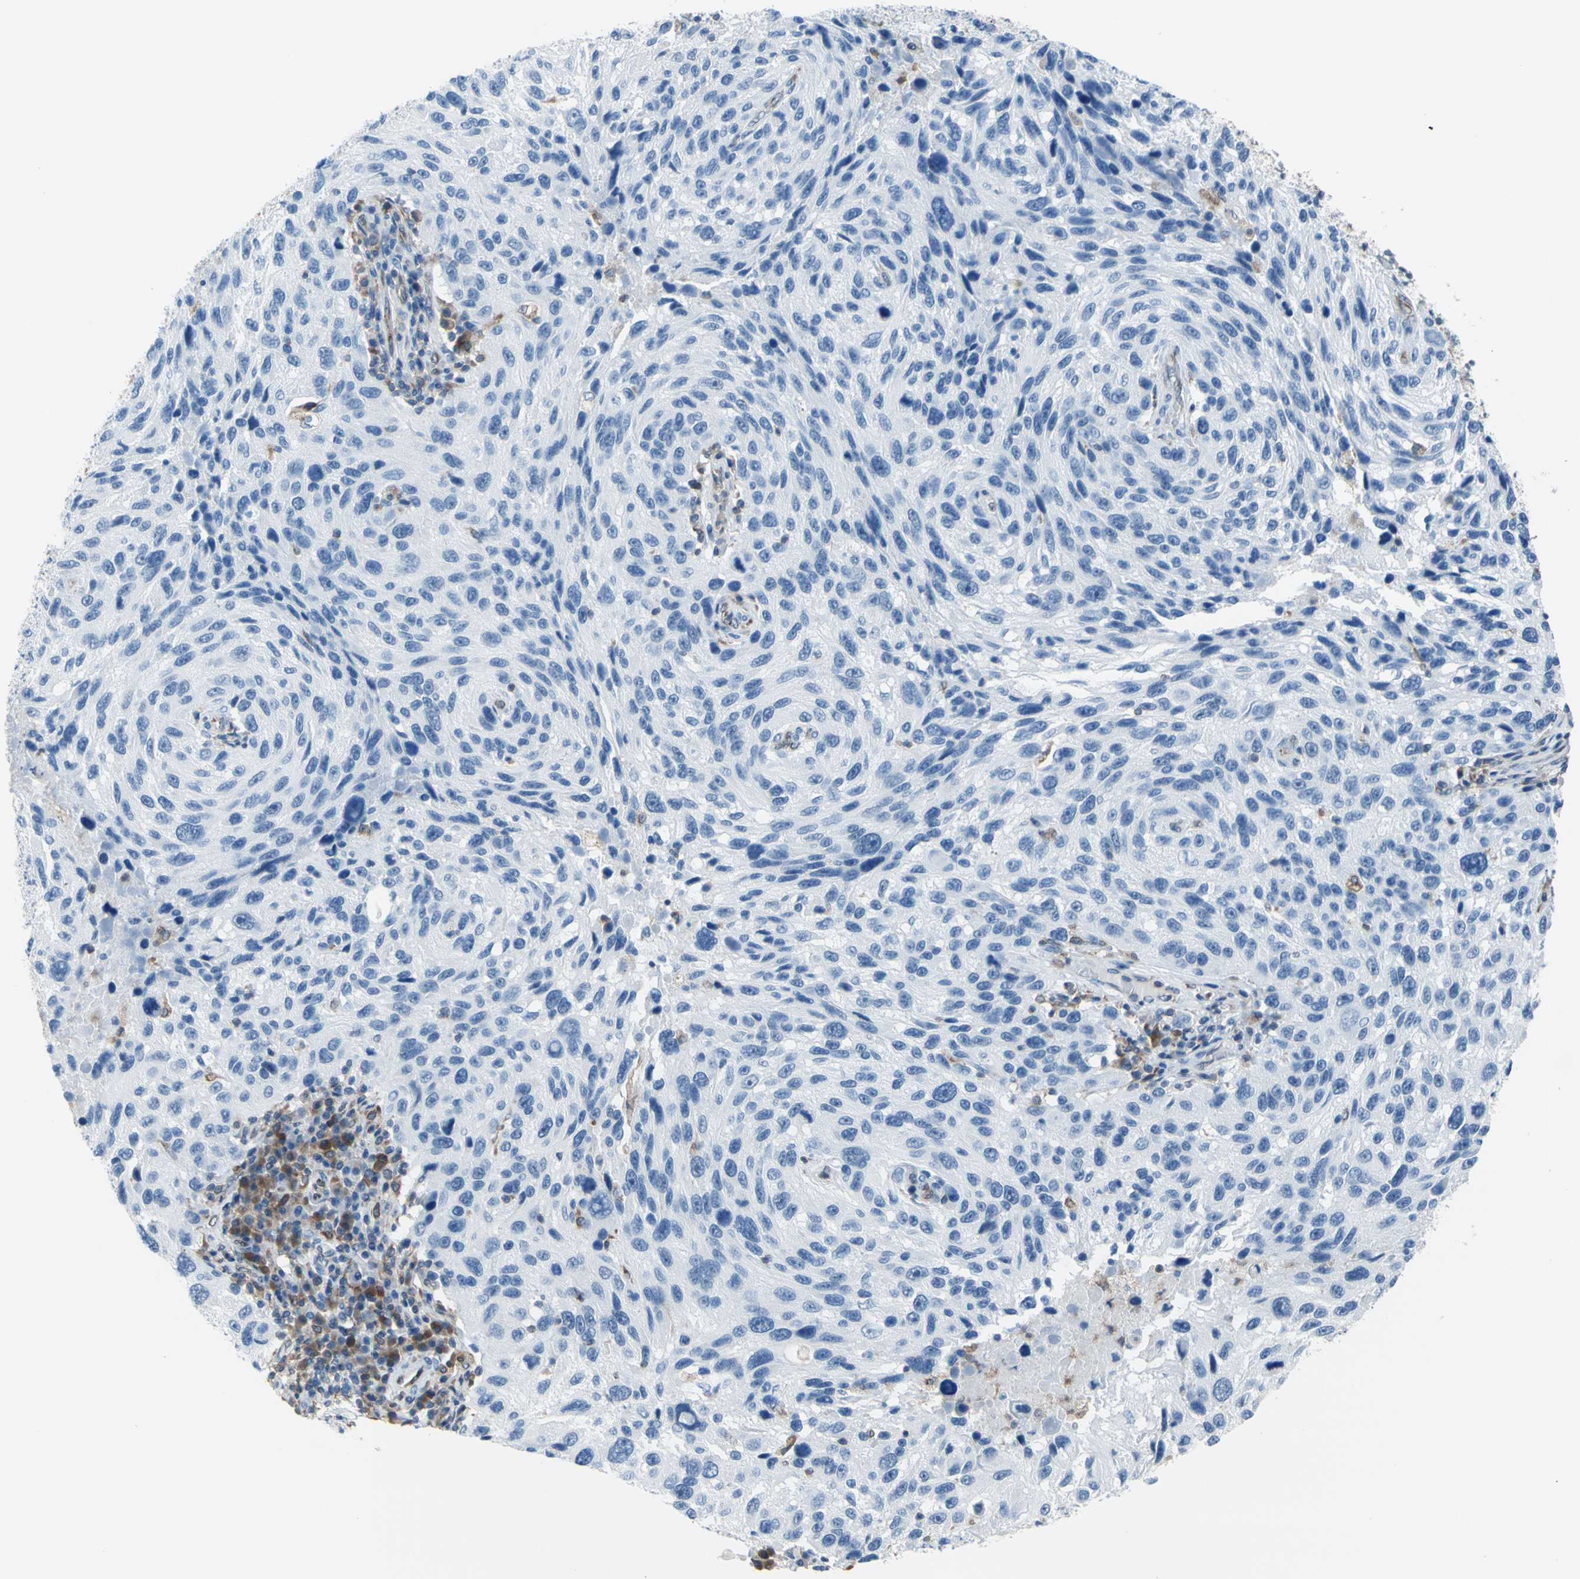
{"staining": {"intensity": "negative", "quantity": "none", "location": "none"}, "tissue": "melanoma", "cell_type": "Tumor cells", "image_type": "cancer", "snomed": [{"axis": "morphology", "description": "Malignant melanoma, NOS"}, {"axis": "topography", "description": "Skin"}], "caption": "This histopathology image is of malignant melanoma stained with immunohistochemistry to label a protein in brown with the nuclei are counter-stained blue. There is no staining in tumor cells.", "gene": "MGST2", "patient": {"sex": "male", "age": 53}}